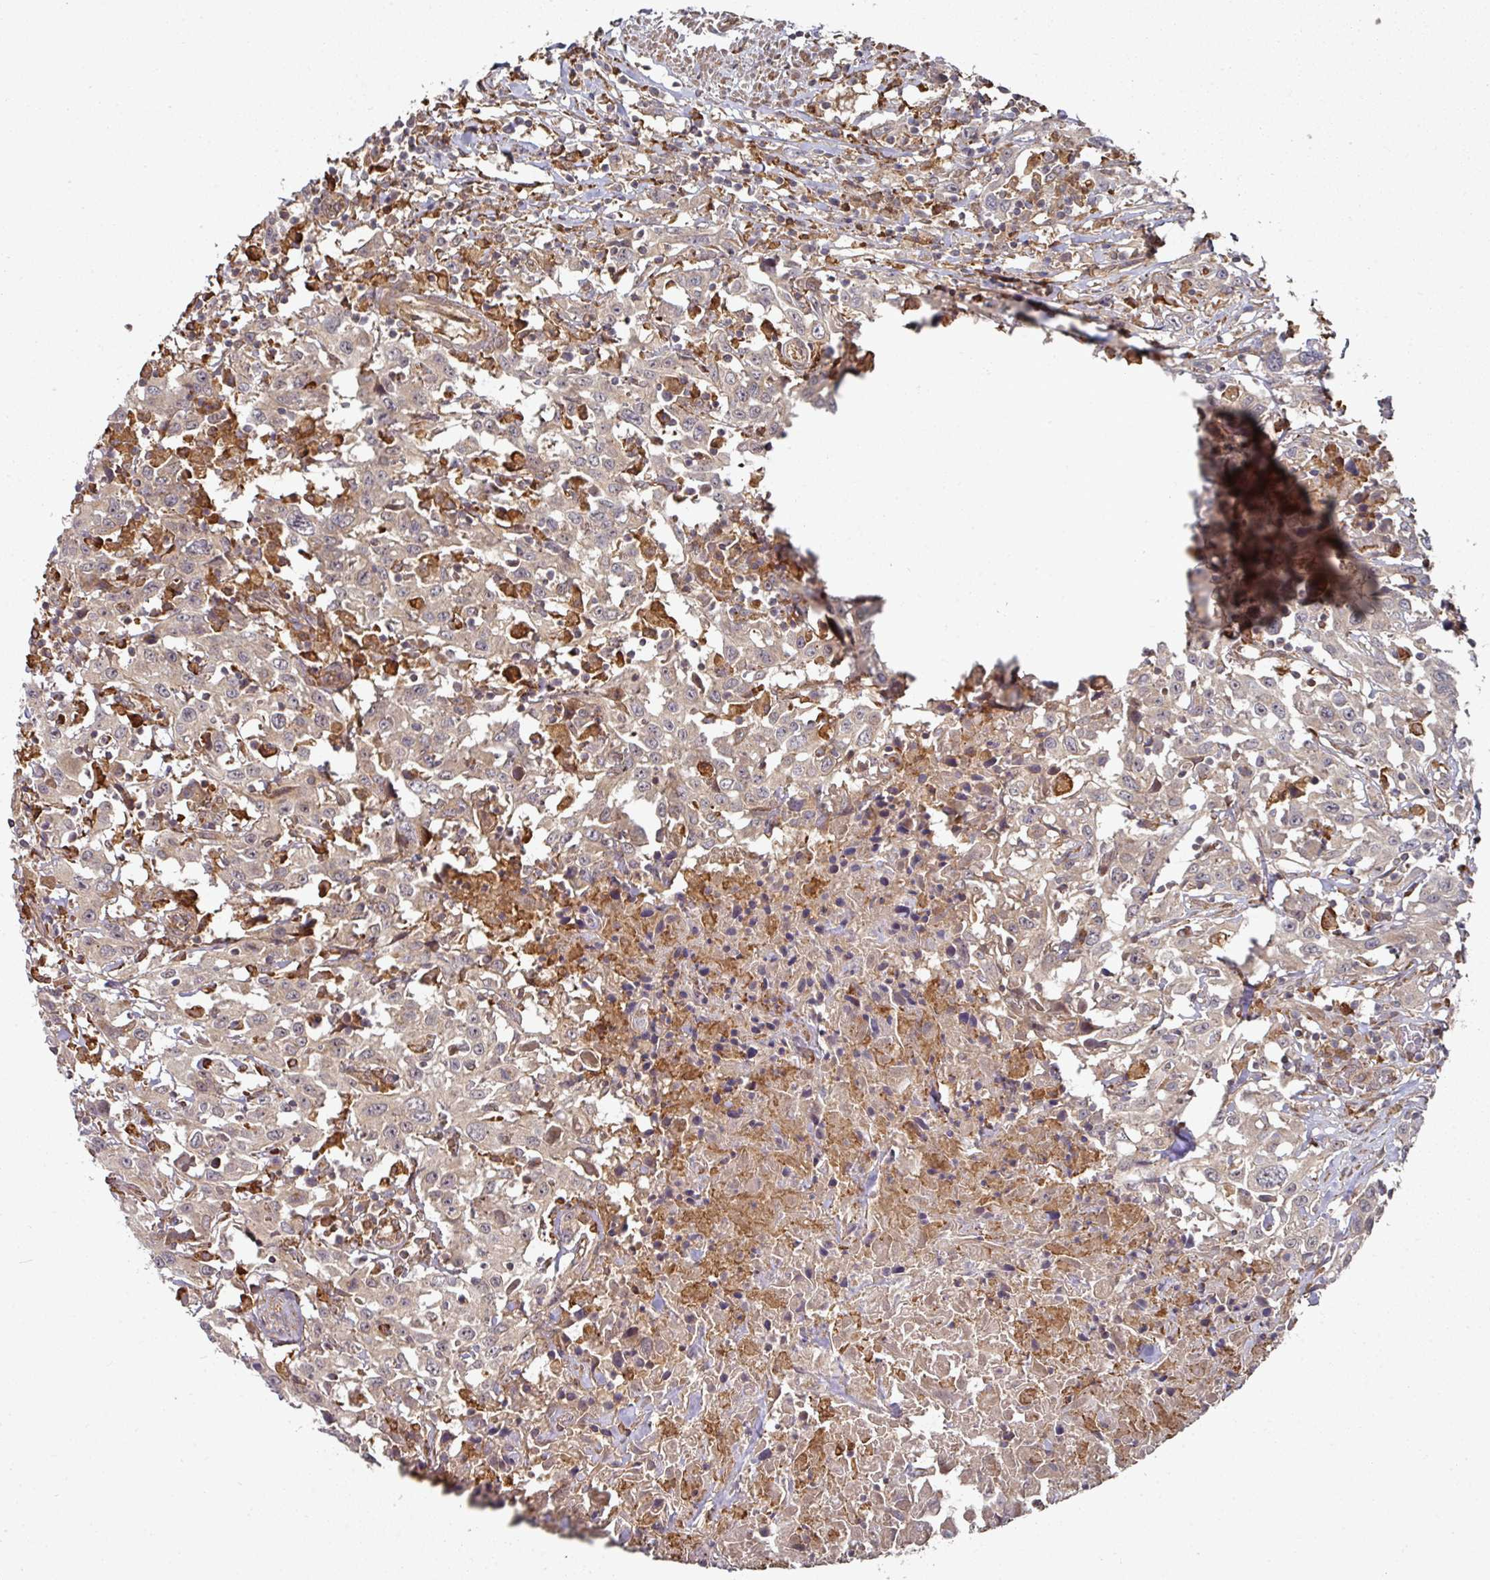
{"staining": {"intensity": "negative", "quantity": "none", "location": "none"}, "tissue": "urothelial cancer", "cell_type": "Tumor cells", "image_type": "cancer", "snomed": [{"axis": "morphology", "description": "Urothelial carcinoma, High grade"}, {"axis": "topography", "description": "Urinary bladder"}], "caption": "DAB immunohistochemical staining of high-grade urothelial carcinoma exhibits no significant expression in tumor cells. Brightfield microscopy of IHC stained with DAB (brown) and hematoxylin (blue), captured at high magnification.", "gene": "CEP95", "patient": {"sex": "male", "age": 61}}